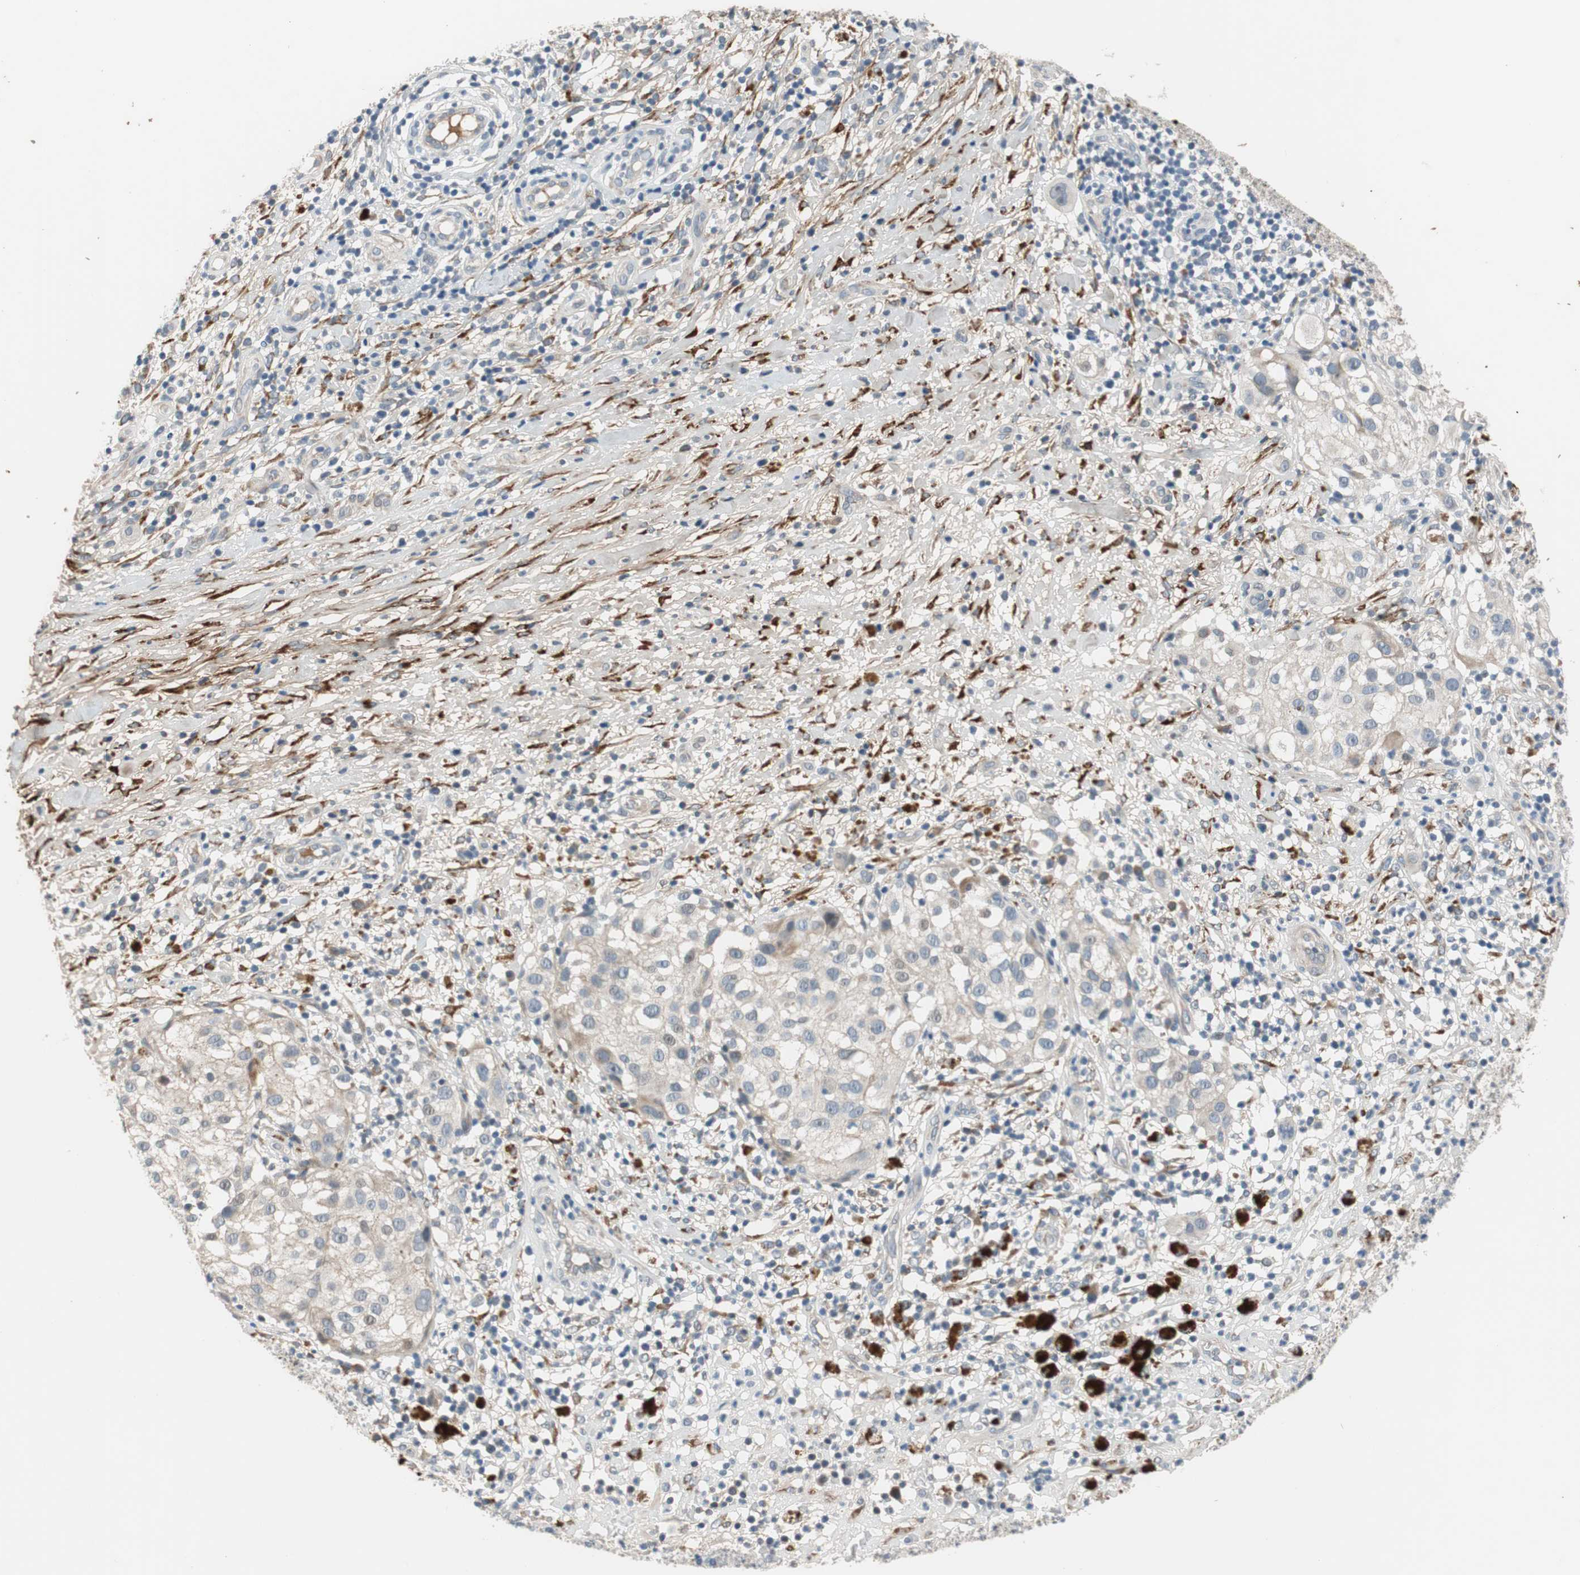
{"staining": {"intensity": "weak", "quantity": "25%-75%", "location": "cytoplasmic/membranous"}, "tissue": "melanoma", "cell_type": "Tumor cells", "image_type": "cancer", "snomed": [{"axis": "morphology", "description": "Necrosis, NOS"}, {"axis": "morphology", "description": "Malignant melanoma, NOS"}, {"axis": "topography", "description": "Skin"}], "caption": "The image displays immunohistochemical staining of melanoma. There is weak cytoplasmic/membranous expression is present in approximately 25%-75% of tumor cells.", "gene": "COL12A1", "patient": {"sex": "female", "age": 87}}